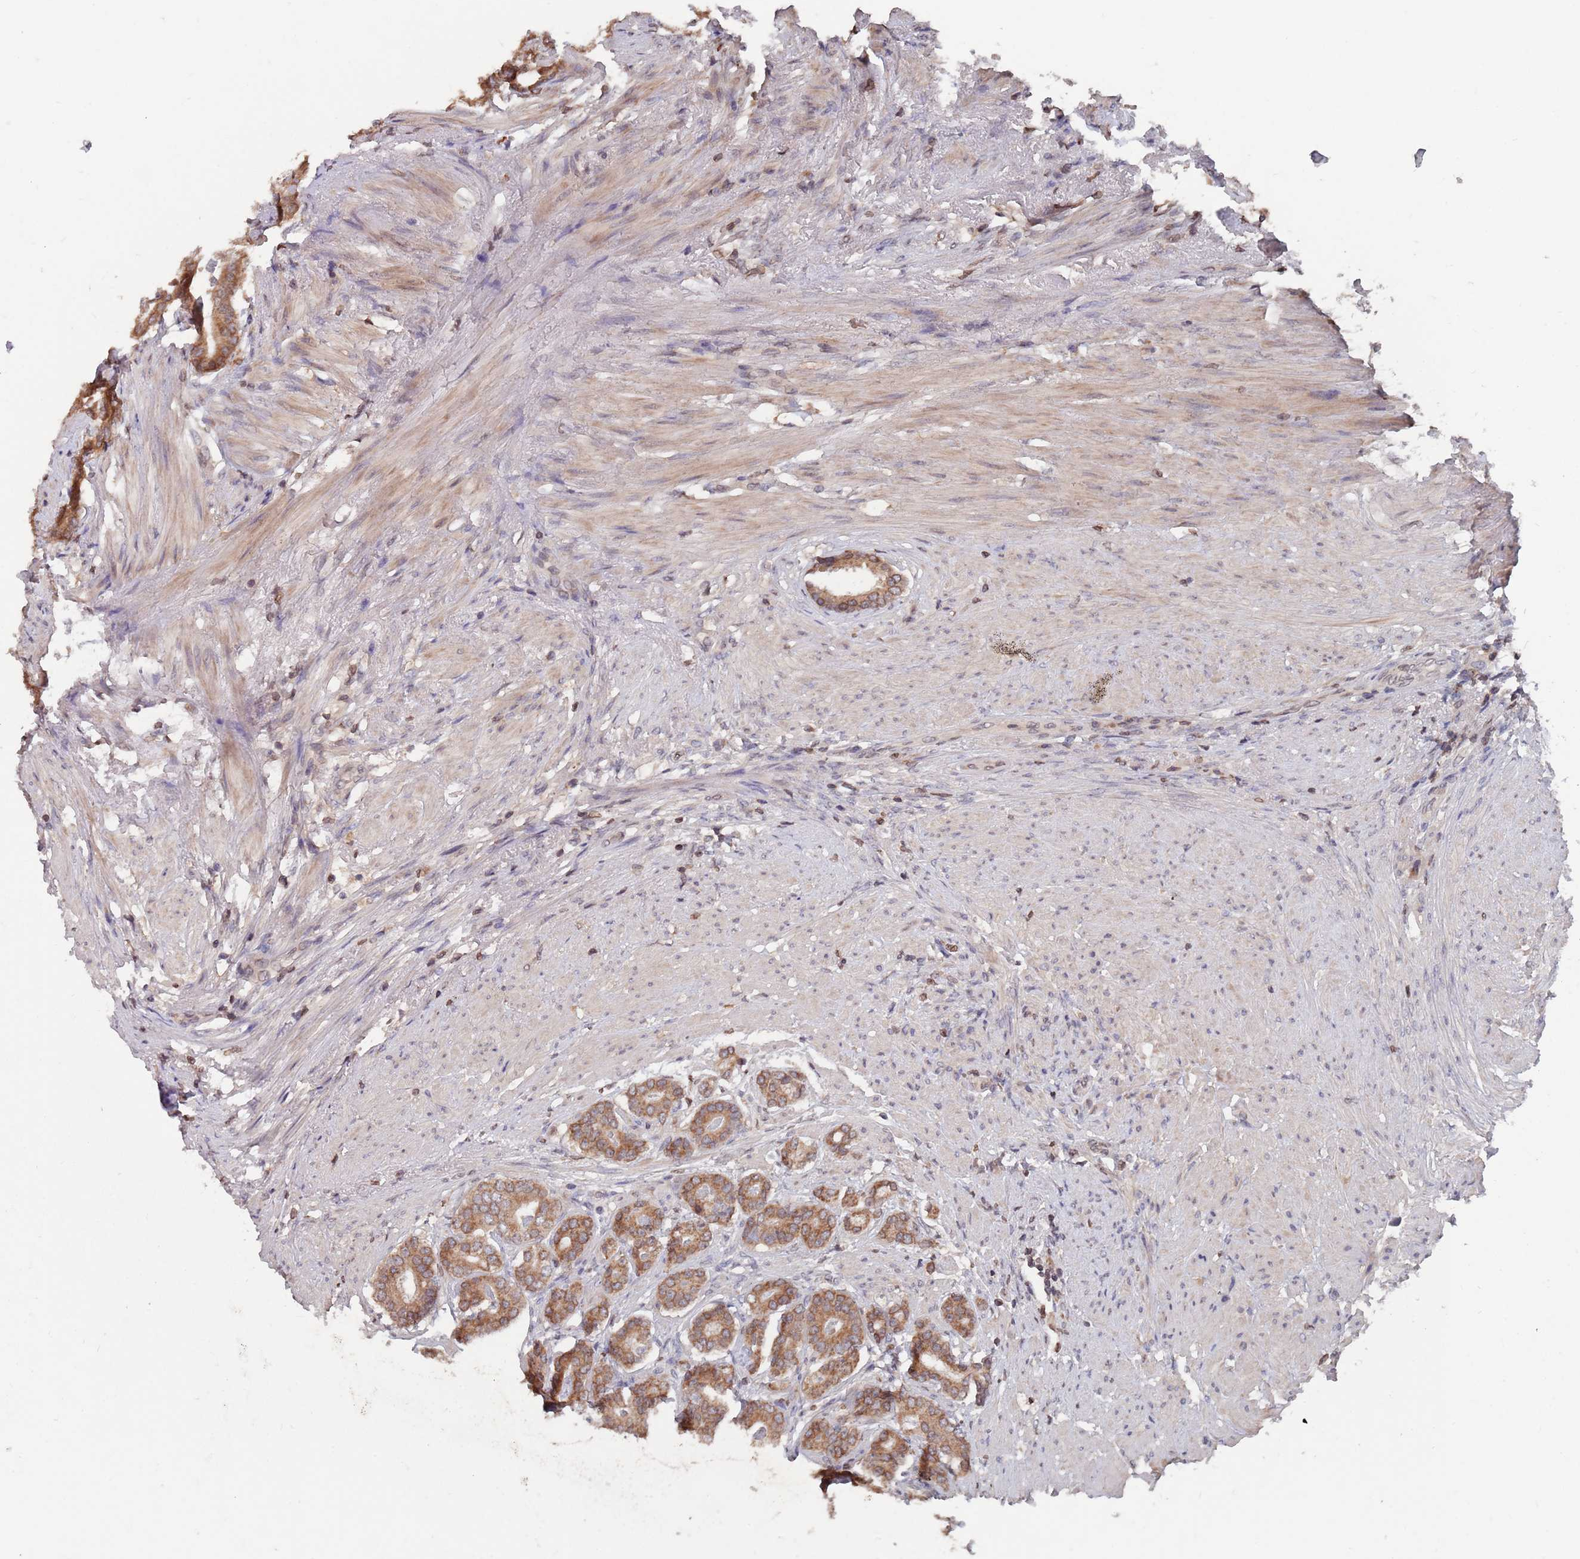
{"staining": {"intensity": "moderate", "quantity": ">75%", "location": "cytoplasmic/membranous,nuclear"}, "tissue": "prostate cancer", "cell_type": "Tumor cells", "image_type": "cancer", "snomed": [{"axis": "morphology", "description": "Adenocarcinoma, Low grade"}, {"axis": "topography", "description": "Prostate"}], "caption": "Immunohistochemistry (IHC) staining of adenocarcinoma (low-grade) (prostate), which demonstrates medium levels of moderate cytoplasmic/membranous and nuclear positivity in about >75% of tumor cells indicating moderate cytoplasmic/membranous and nuclear protein positivity. The staining was performed using DAB (brown) for protein detection and nuclei were counterstained in hematoxylin (blue).", "gene": "SDHAF3", "patient": {"sex": "male", "age": 71}}